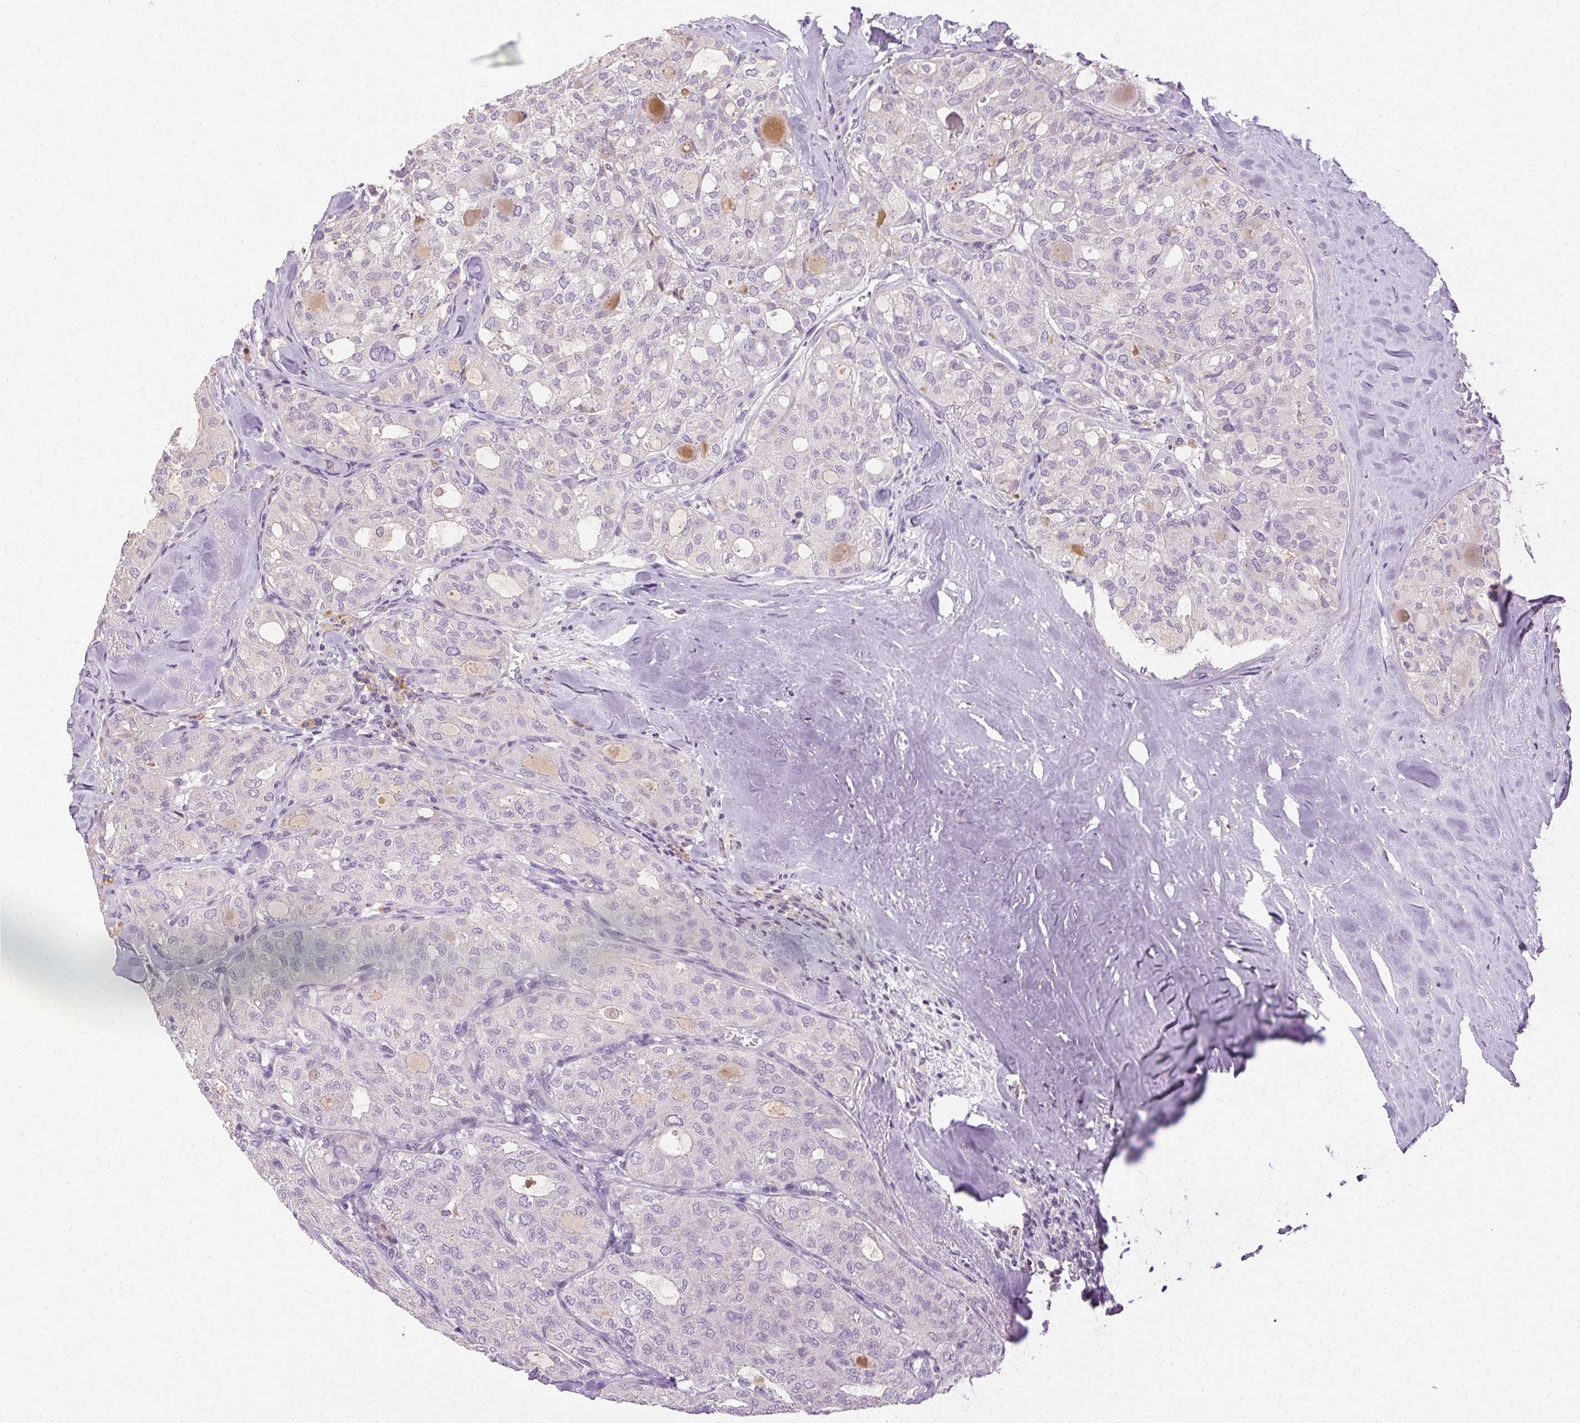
{"staining": {"intensity": "negative", "quantity": "none", "location": "none"}, "tissue": "thyroid cancer", "cell_type": "Tumor cells", "image_type": "cancer", "snomed": [{"axis": "morphology", "description": "Follicular adenoma carcinoma, NOS"}, {"axis": "topography", "description": "Thyroid gland"}], "caption": "Thyroid cancer (follicular adenoma carcinoma) stained for a protein using immunohistochemistry (IHC) demonstrates no expression tumor cells.", "gene": "BPIFB2", "patient": {"sex": "male", "age": 75}}